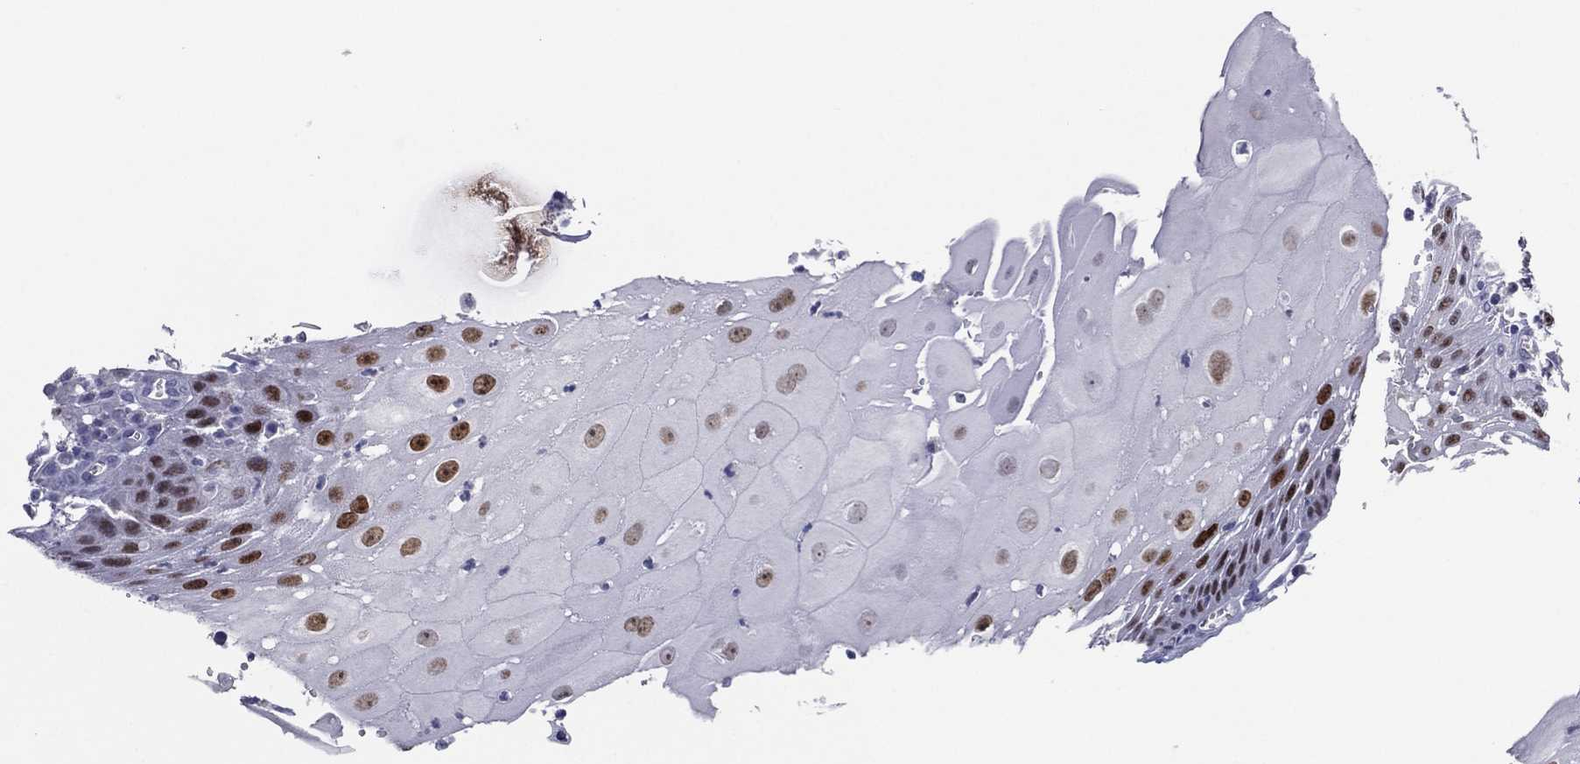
{"staining": {"intensity": "moderate", "quantity": "25%-75%", "location": "nuclear"}, "tissue": "head and neck cancer", "cell_type": "Tumor cells", "image_type": "cancer", "snomed": [{"axis": "morphology", "description": "Squamous cell carcinoma, NOS"}, {"axis": "topography", "description": "Oral tissue"}, {"axis": "topography", "description": "Head-Neck"}], "caption": "High-magnification brightfield microscopy of head and neck cancer (squamous cell carcinoma) stained with DAB (brown) and counterstained with hematoxylin (blue). tumor cells exhibit moderate nuclear positivity is appreciated in approximately25%-75% of cells.", "gene": "TFAP2A", "patient": {"sex": "male", "age": 58}}